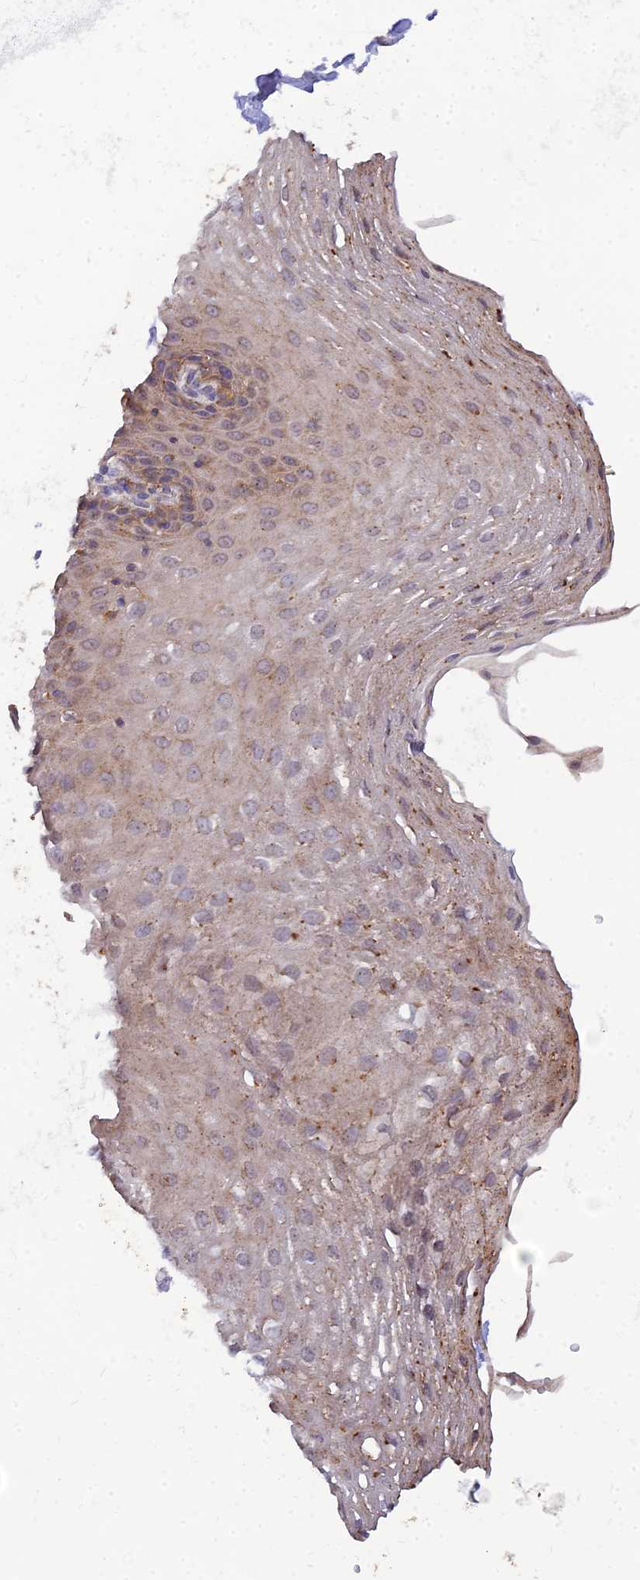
{"staining": {"intensity": "moderate", "quantity": "25%-75%", "location": "cytoplasmic/membranous"}, "tissue": "esophagus", "cell_type": "Squamous epithelial cells", "image_type": "normal", "snomed": [{"axis": "morphology", "description": "Normal tissue, NOS"}, {"axis": "topography", "description": "Esophagus"}], "caption": "Human esophagus stained with a brown dye exhibits moderate cytoplasmic/membranous positive staining in approximately 25%-75% of squamous epithelial cells.", "gene": "ARL8A", "patient": {"sex": "female", "age": 66}}